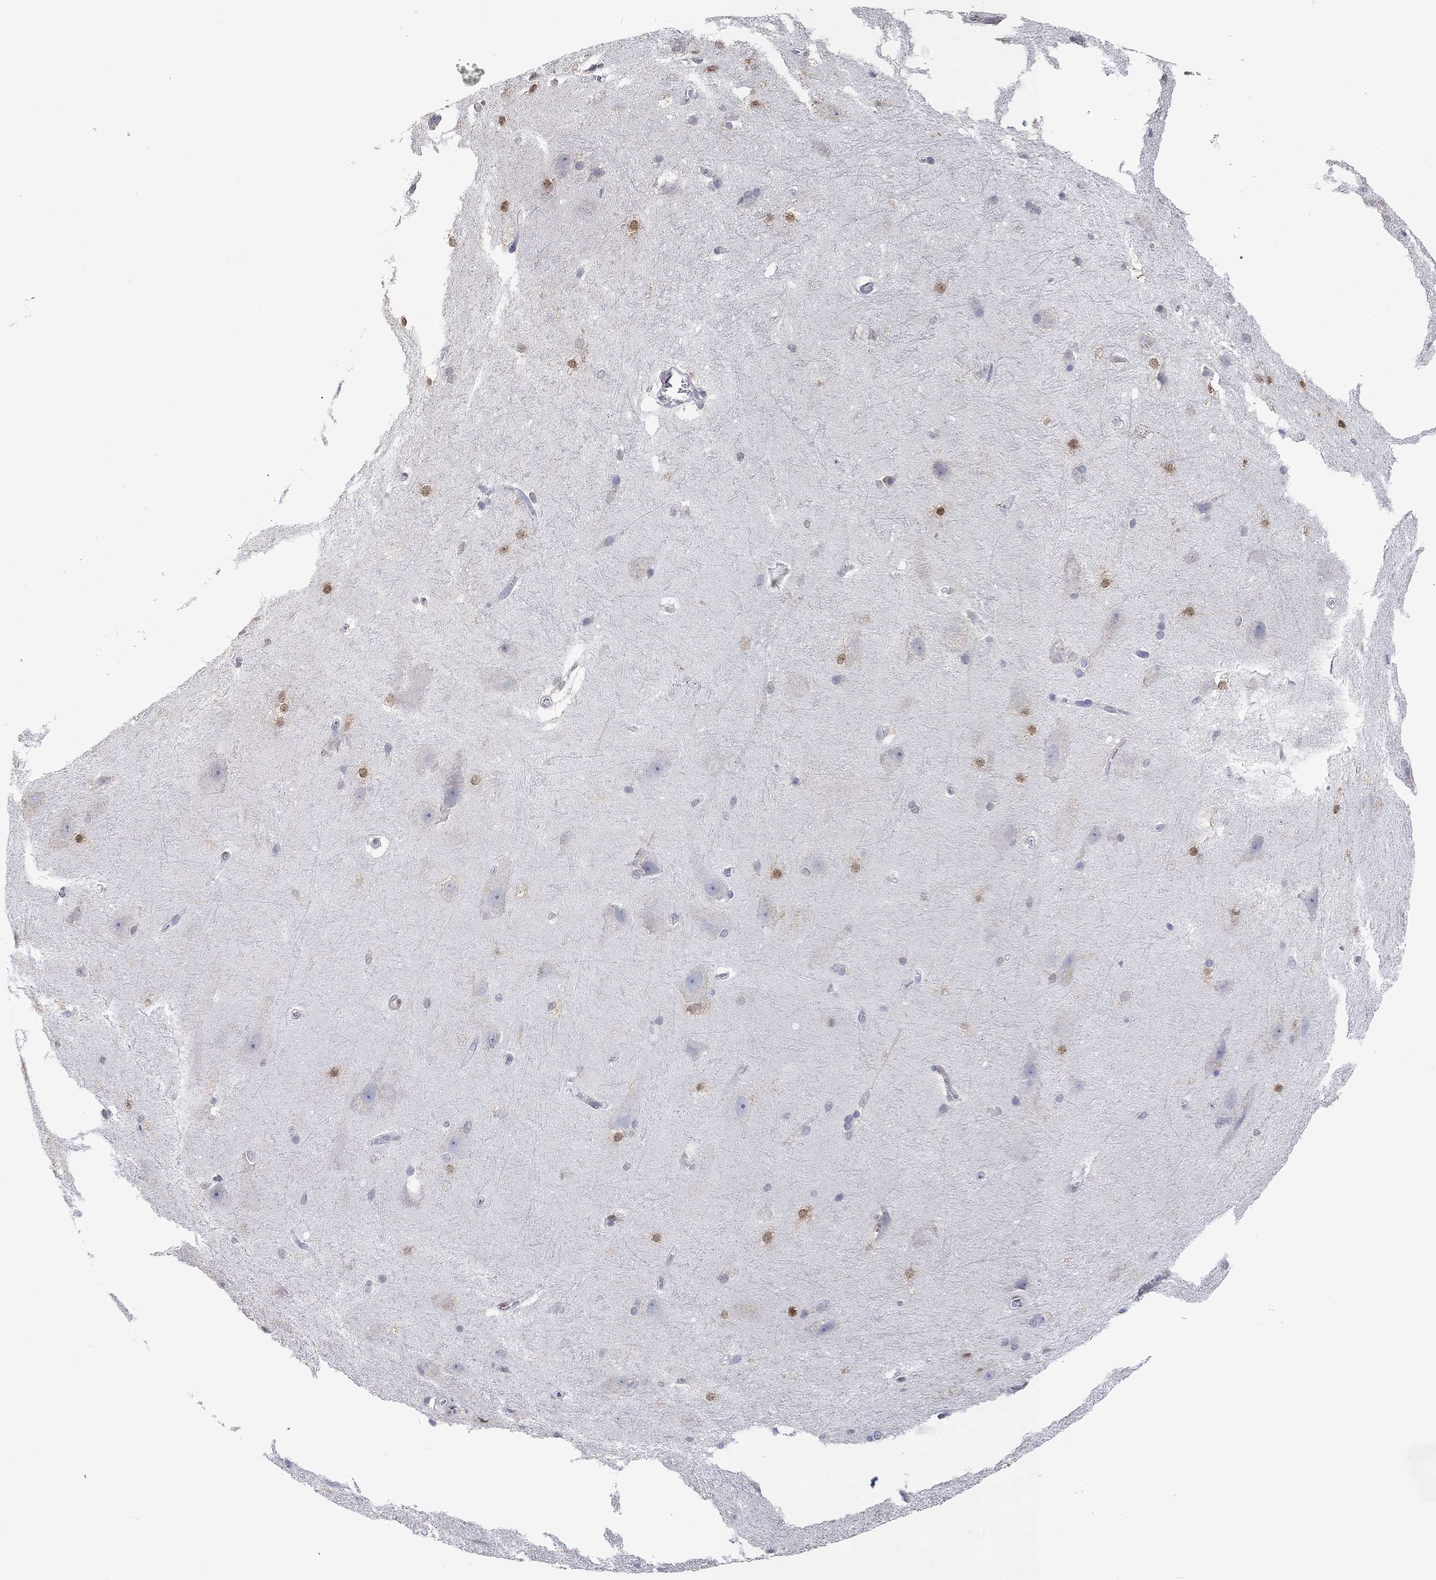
{"staining": {"intensity": "moderate", "quantity": "<25%", "location": "nuclear"}, "tissue": "hippocampus", "cell_type": "Glial cells", "image_type": "normal", "snomed": [{"axis": "morphology", "description": "Normal tissue, NOS"}, {"axis": "topography", "description": "Cerebral cortex"}, {"axis": "topography", "description": "Hippocampus"}], "caption": "Hippocampus stained with immunohistochemistry shows moderate nuclear expression in approximately <25% of glial cells. The protein of interest is shown in brown color, while the nuclei are stained blue.", "gene": "FGF2", "patient": {"sex": "female", "age": 19}}